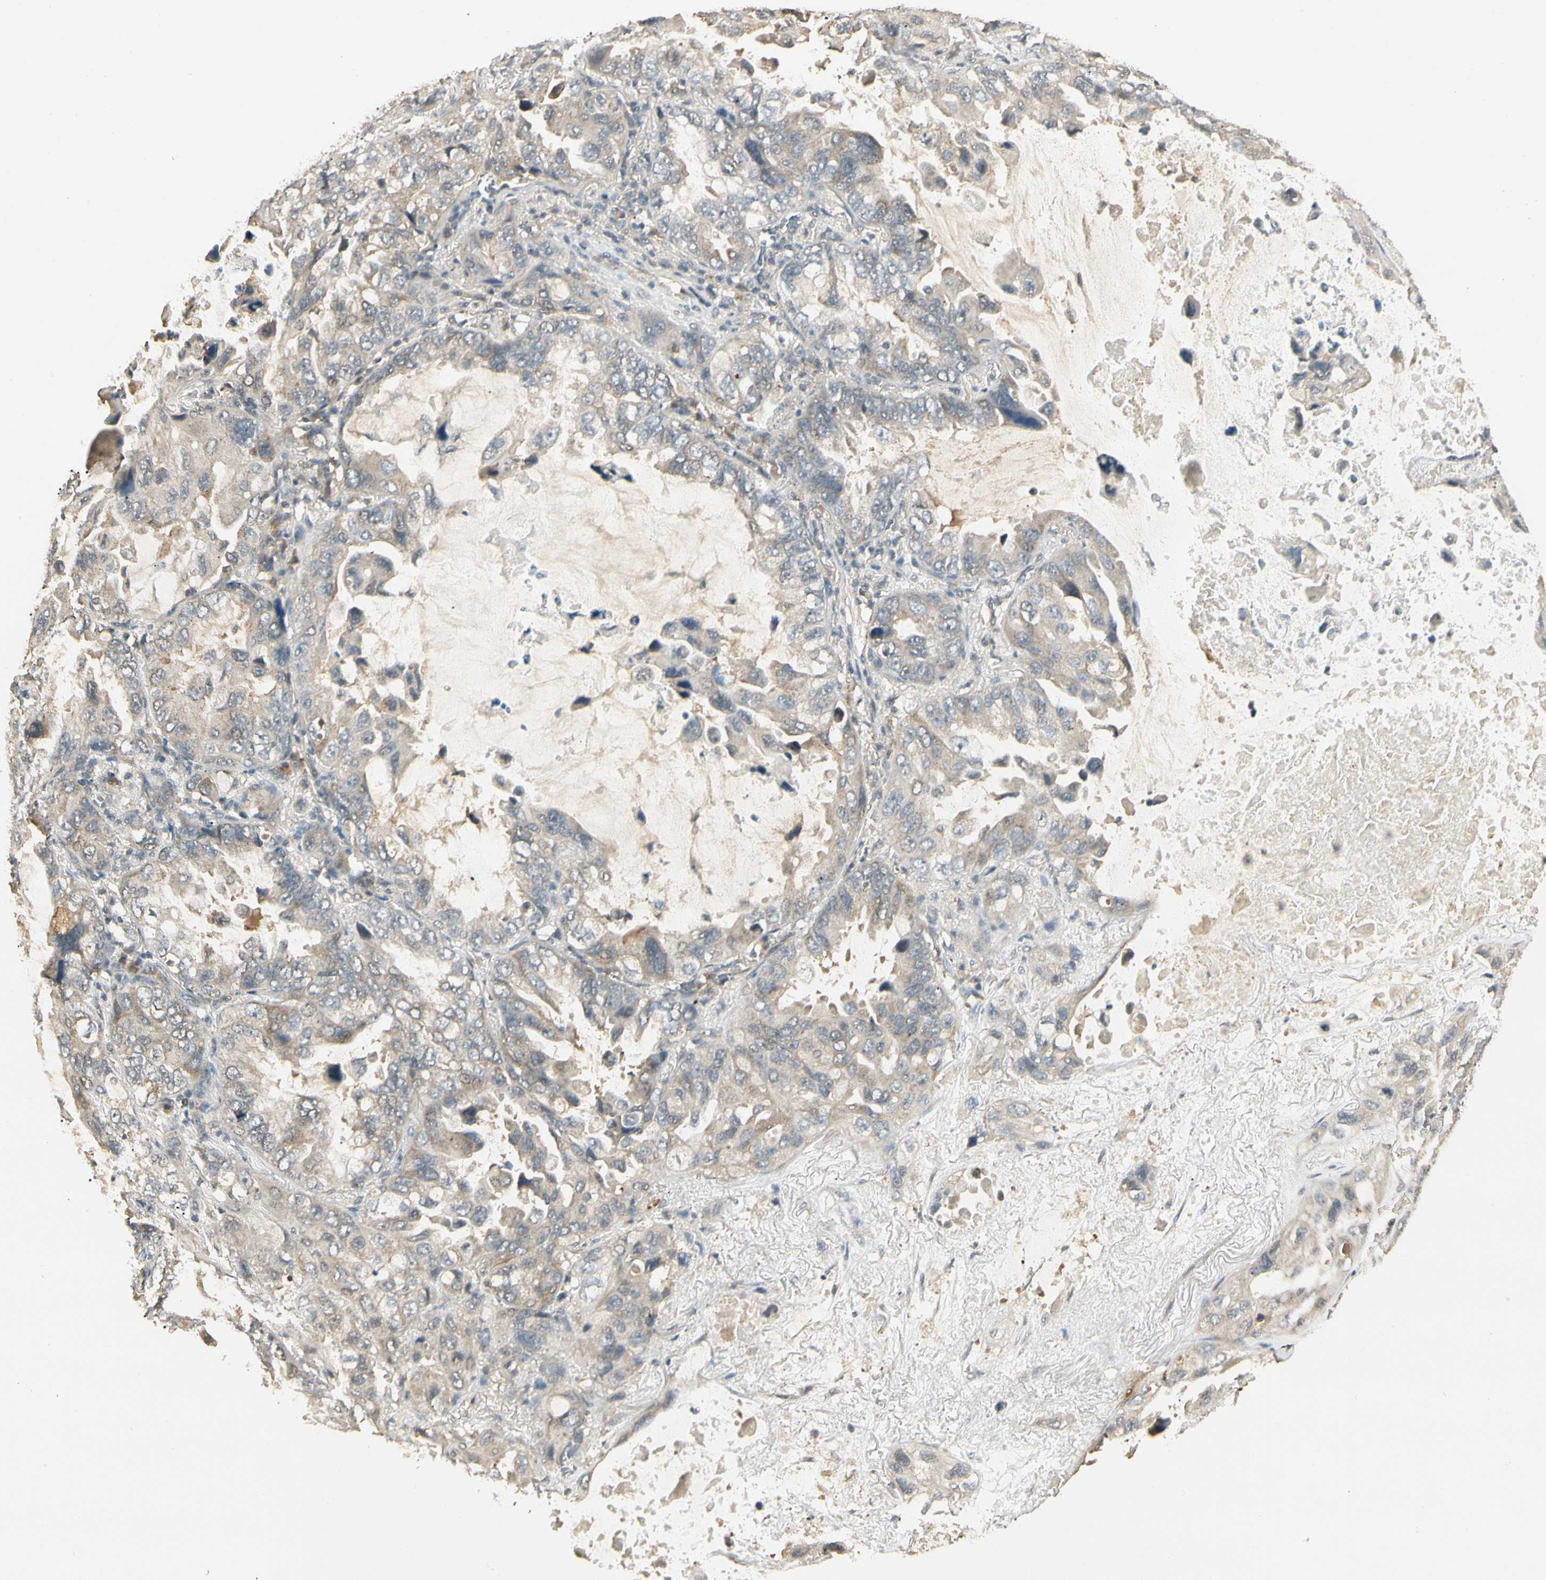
{"staining": {"intensity": "weak", "quantity": ">75%", "location": "cytoplasmic/membranous"}, "tissue": "lung cancer", "cell_type": "Tumor cells", "image_type": "cancer", "snomed": [{"axis": "morphology", "description": "Squamous cell carcinoma, NOS"}, {"axis": "topography", "description": "Lung"}], "caption": "Immunohistochemical staining of lung cancer displays weak cytoplasmic/membranous protein positivity in approximately >75% of tumor cells. (Stains: DAB (3,3'-diaminobenzidine) in brown, nuclei in blue, Microscopy: brightfield microscopy at high magnification).", "gene": "SGCA", "patient": {"sex": "female", "age": 73}}